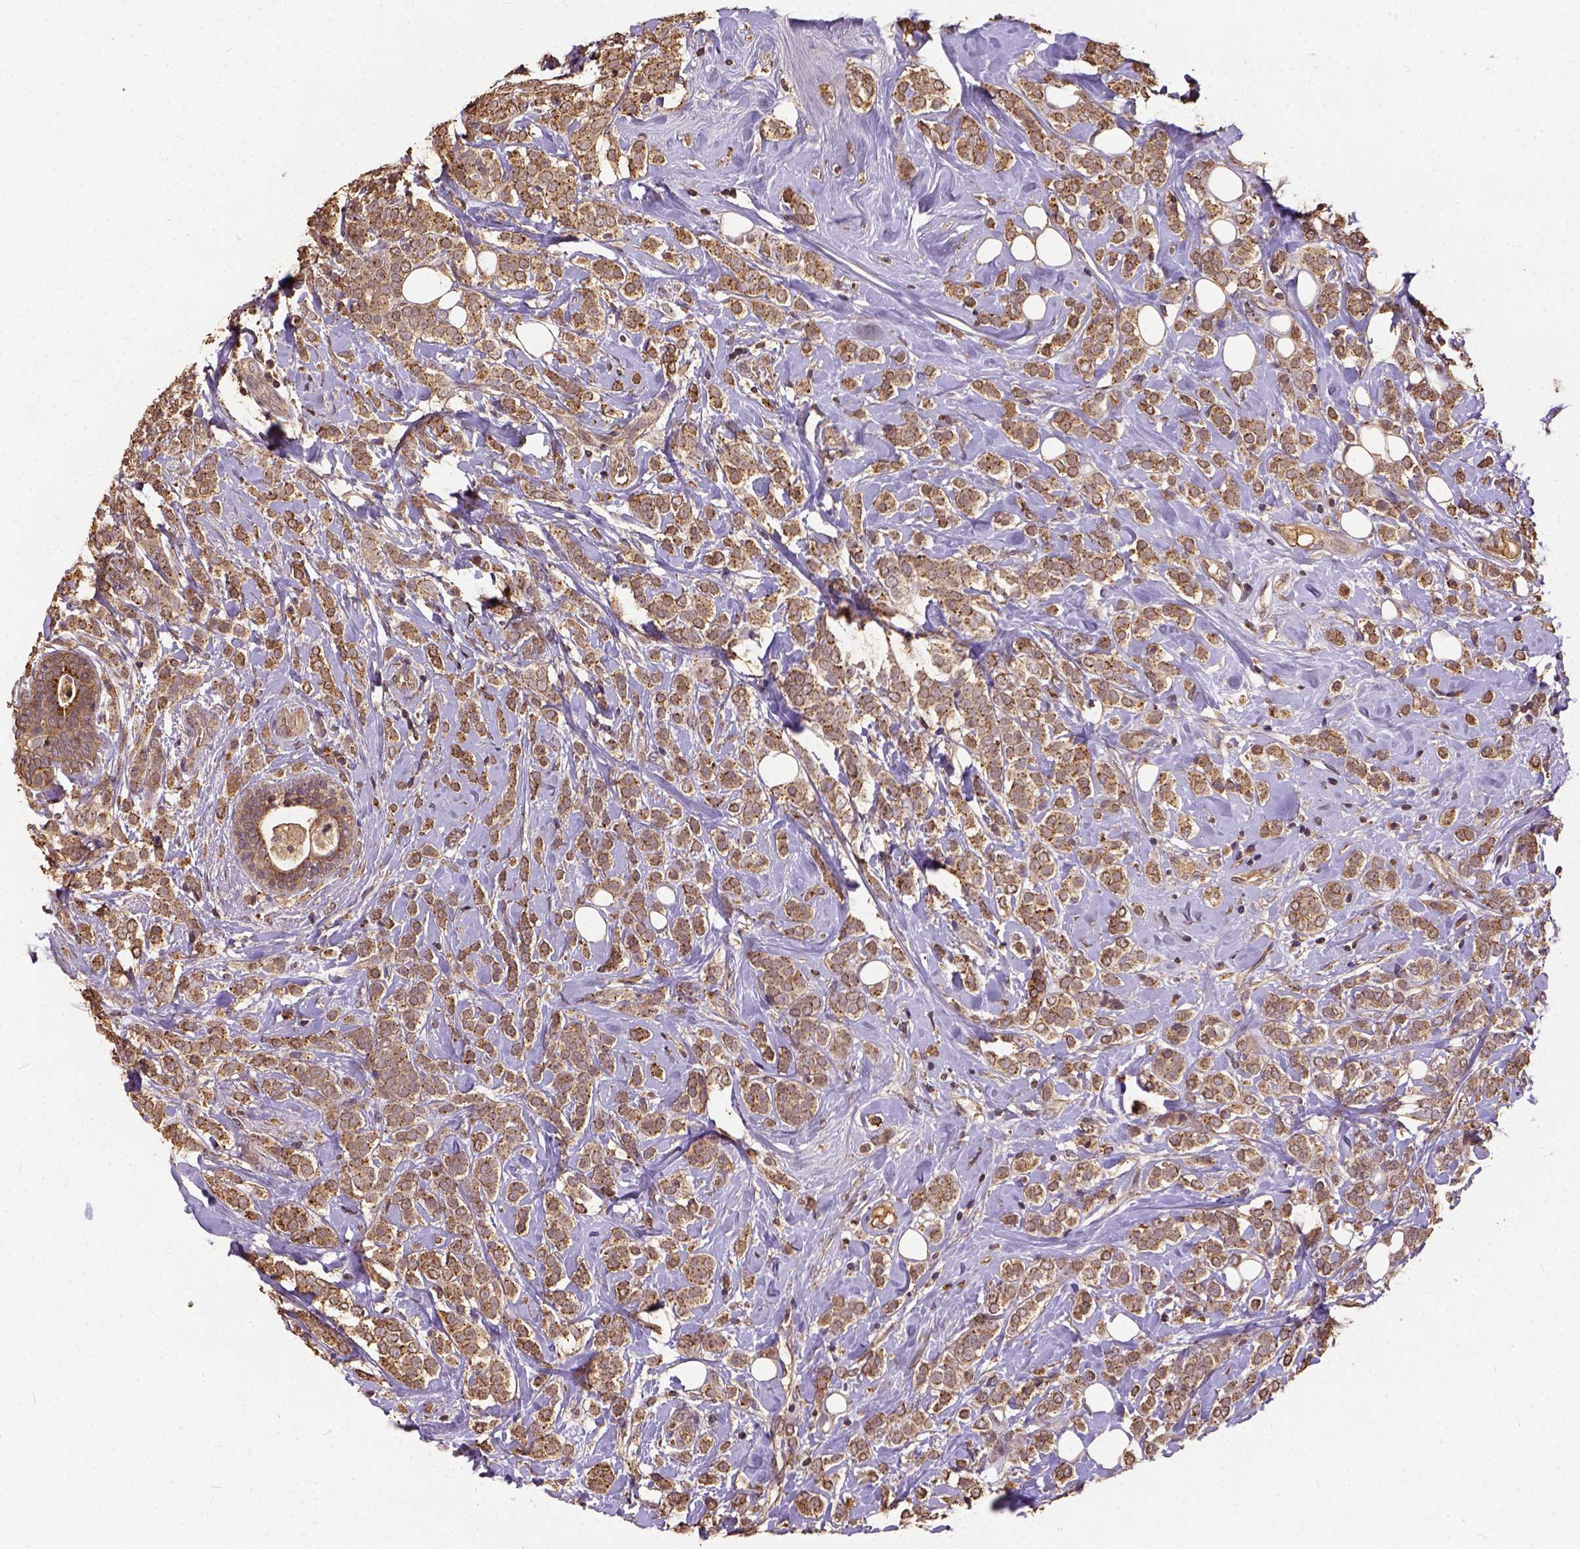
{"staining": {"intensity": "moderate", "quantity": "25%-75%", "location": "cytoplasmic/membranous"}, "tissue": "breast cancer", "cell_type": "Tumor cells", "image_type": "cancer", "snomed": [{"axis": "morphology", "description": "Lobular carcinoma"}, {"axis": "topography", "description": "Breast"}], "caption": "DAB immunohistochemical staining of human breast cancer (lobular carcinoma) demonstrates moderate cytoplasmic/membranous protein positivity in about 25%-75% of tumor cells. The staining was performed using DAB (3,3'-diaminobenzidine), with brown indicating positive protein expression. Nuclei are stained blue with hematoxylin.", "gene": "ATP1B3", "patient": {"sex": "female", "age": 49}}